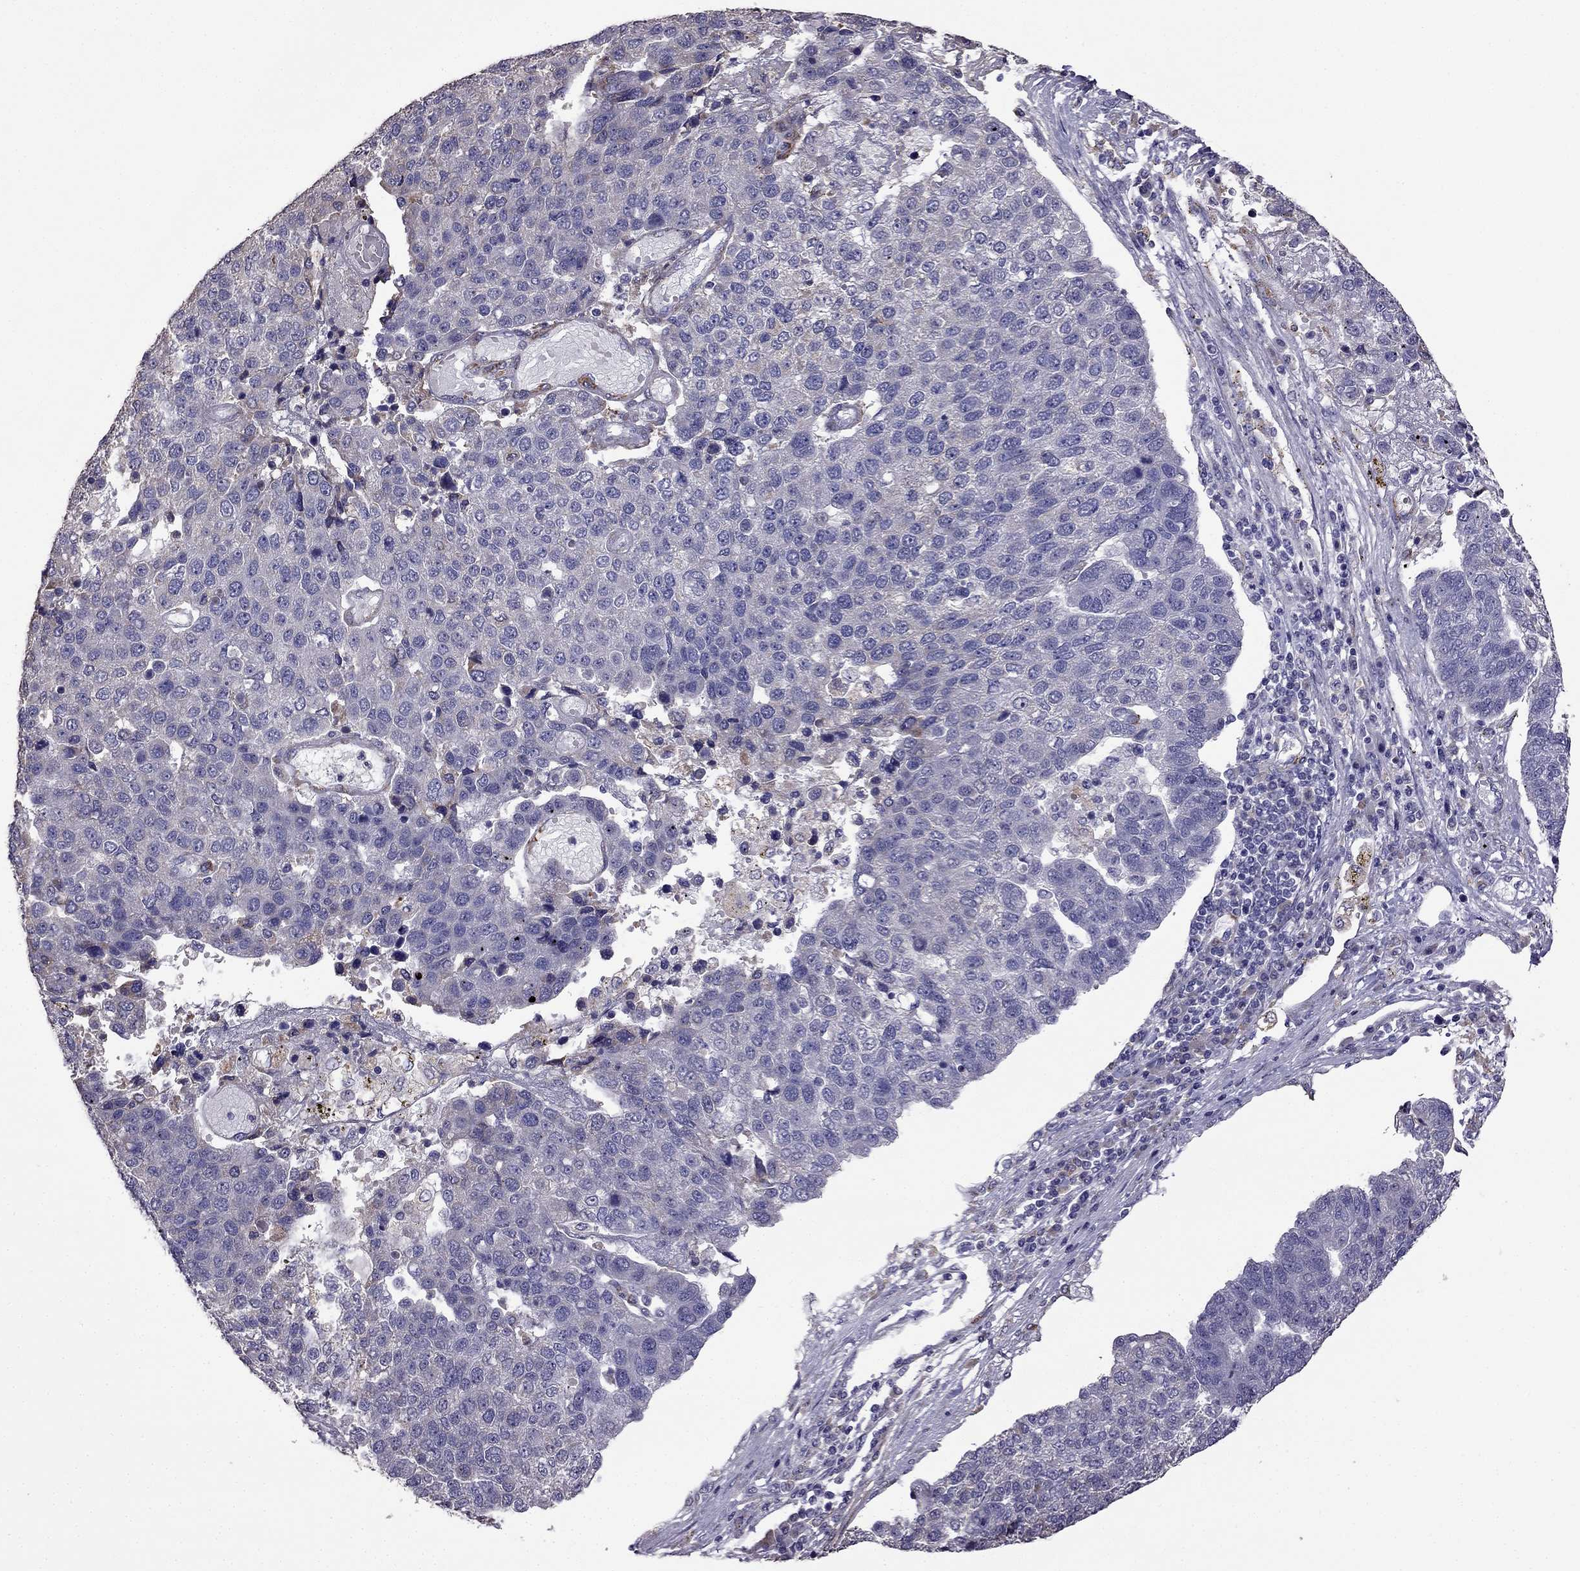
{"staining": {"intensity": "negative", "quantity": "none", "location": "none"}, "tissue": "pancreatic cancer", "cell_type": "Tumor cells", "image_type": "cancer", "snomed": [{"axis": "morphology", "description": "Adenocarcinoma, NOS"}, {"axis": "topography", "description": "Pancreas"}], "caption": "Histopathology image shows no protein staining in tumor cells of pancreatic cancer tissue.", "gene": "CDH9", "patient": {"sex": "female", "age": 61}}